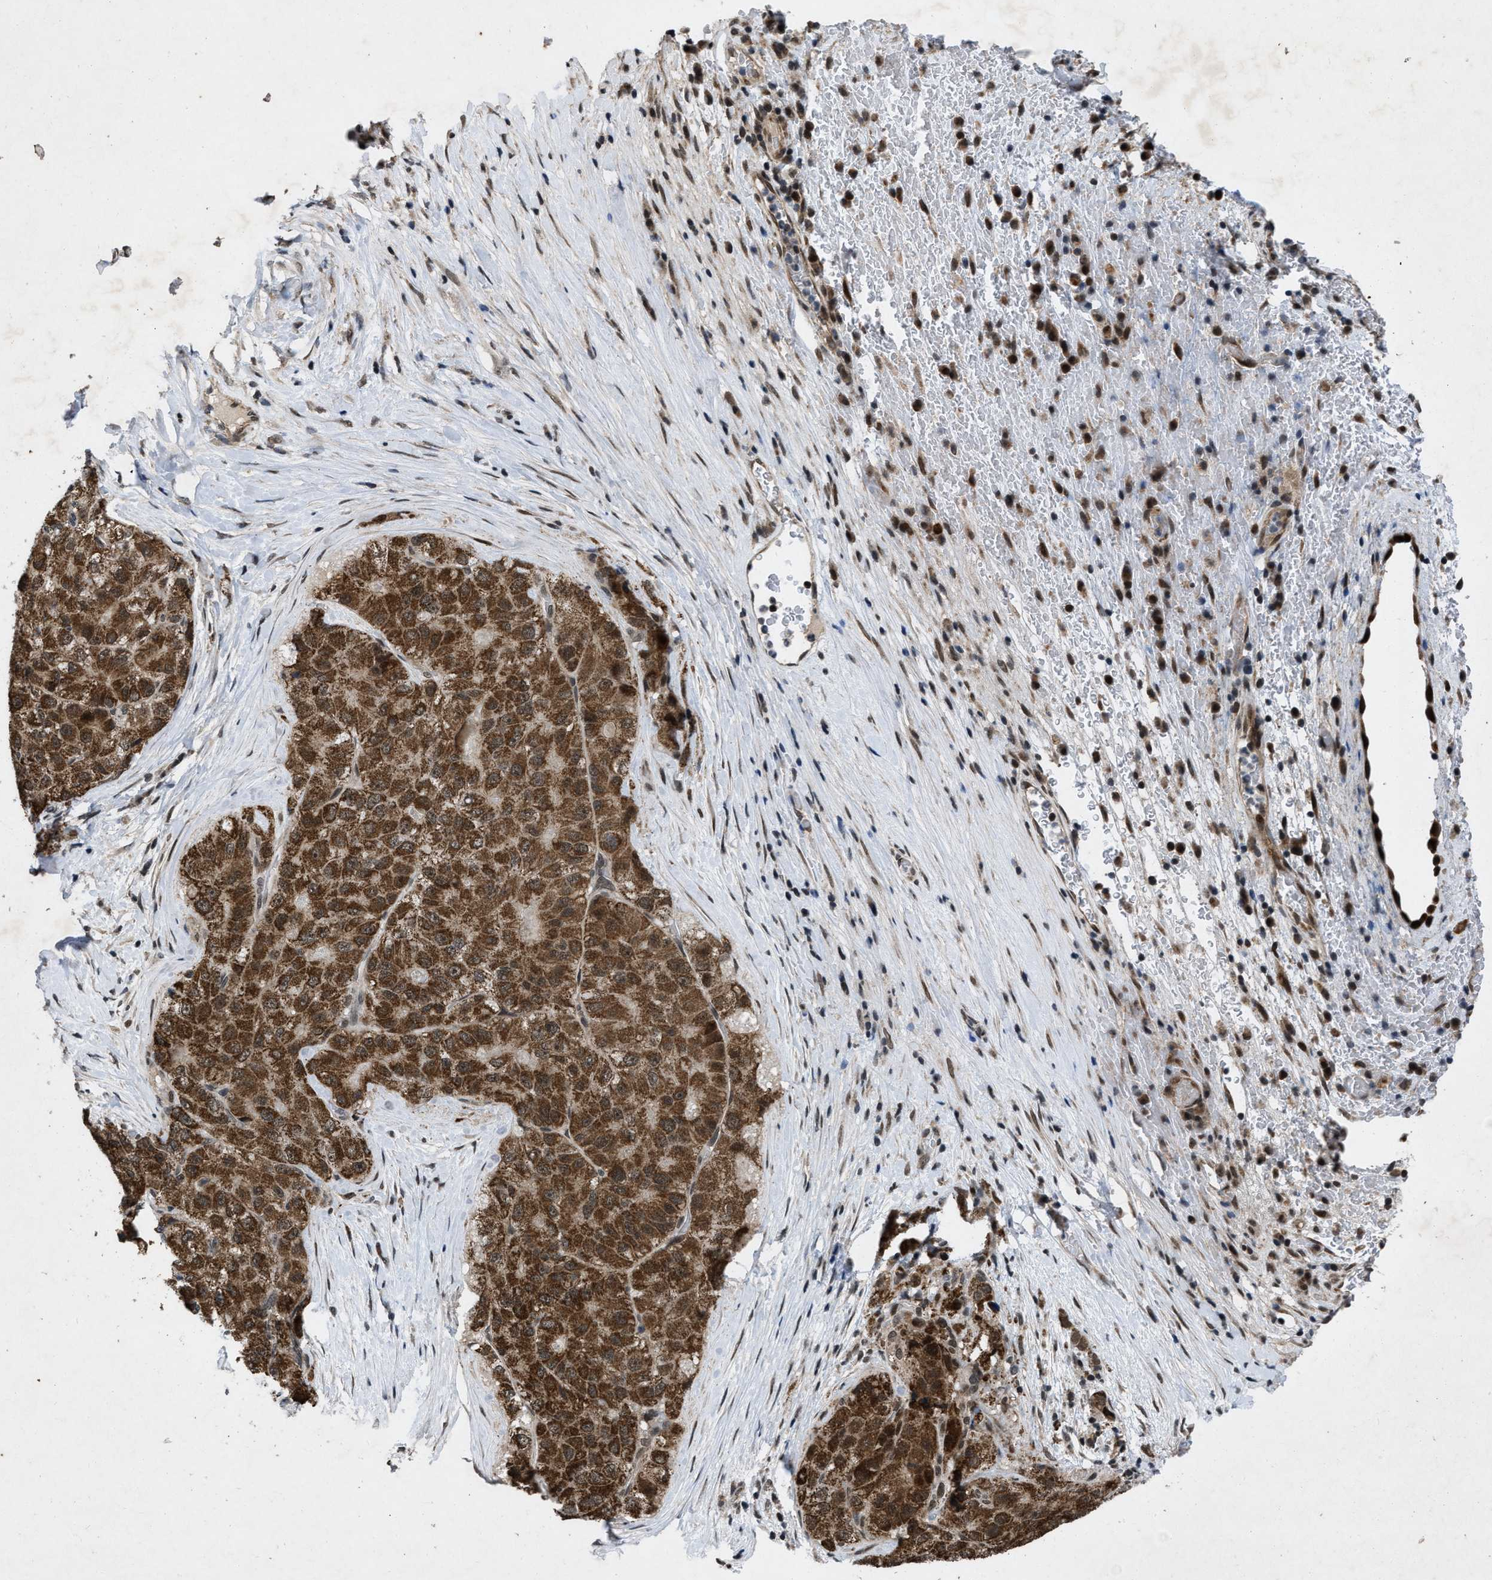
{"staining": {"intensity": "strong", "quantity": ">75%", "location": "cytoplasmic/membranous,nuclear"}, "tissue": "liver cancer", "cell_type": "Tumor cells", "image_type": "cancer", "snomed": [{"axis": "morphology", "description": "Carcinoma, Hepatocellular, NOS"}, {"axis": "topography", "description": "Liver"}], "caption": "Hepatocellular carcinoma (liver) was stained to show a protein in brown. There is high levels of strong cytoplasmic/membranous and nuclear staining in approximately >75% of tumor cells.", "gene": "ZNHIT1", "patient": {"sex": "male", "age": 80}}